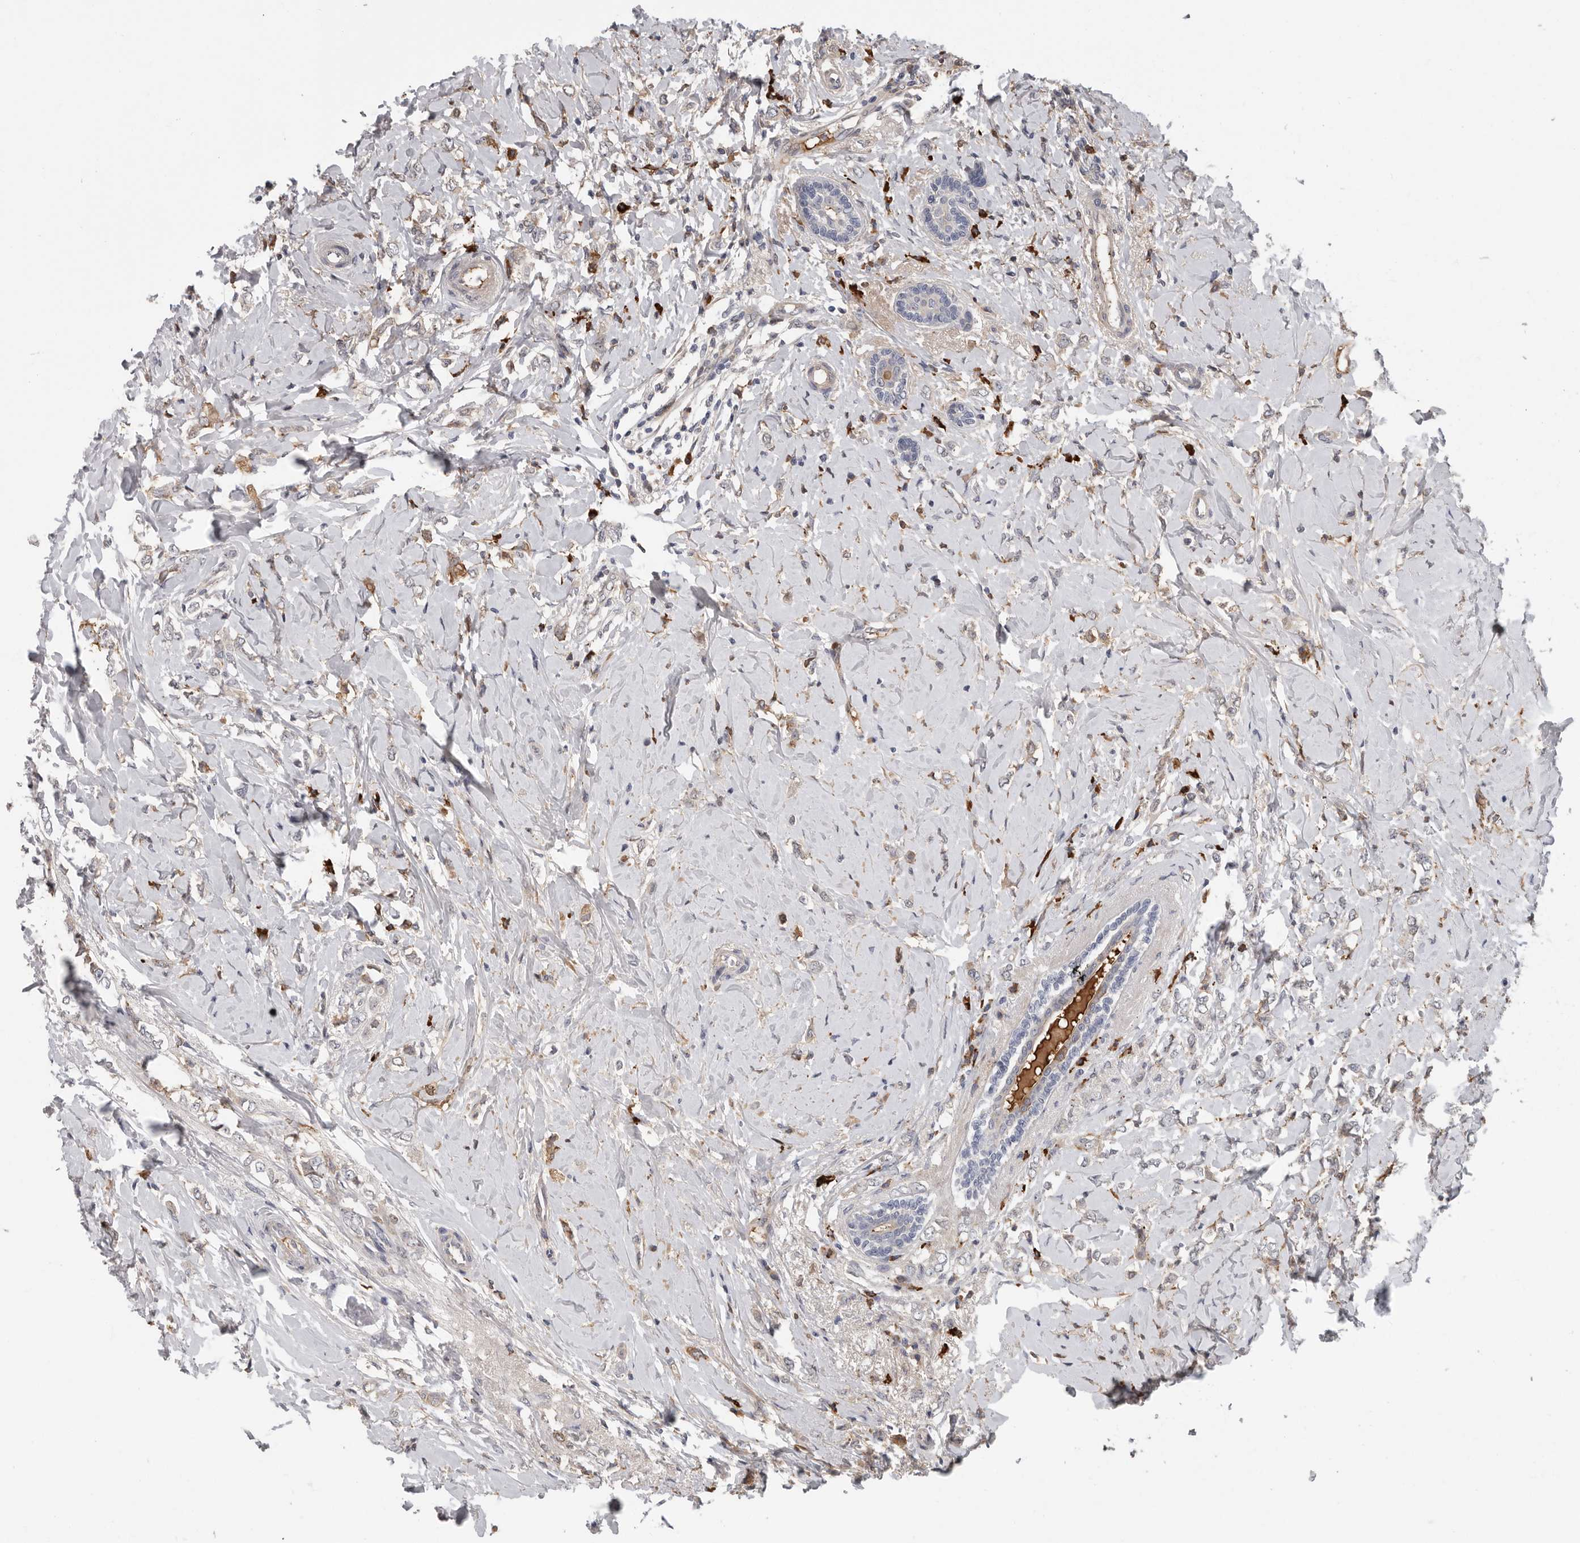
{"staining": {"intensity": "moderate", "quantity": "<25%", "location": "cytoplasmic/membranous"}, "tissue": "breast cancer", "cell_type": "Tumor cells", "image_type": "cancer", "snomed": [{"axis": "morphology", "description": "Normal tissue, NOS"}, {"axis": "morphology", "description": "Lobular carcinoma"}, {"axis": "topography", "description": "Breast"}], "caption": "Immunohistochemistry staining of breast cancer (lobular carcinoma), which shows low levels of moderate cytoplasmic/membranous staining in approximately <25% of tumor cells indicating moderate cytoplasmic/membranous protein positivity. The staining was performed using DAB (brown) for protein detection and nuclei were counterstained in hematoxylin (blue).", "gene": "ATXN3L", "patient": {"sex": "female", "age": 47}}